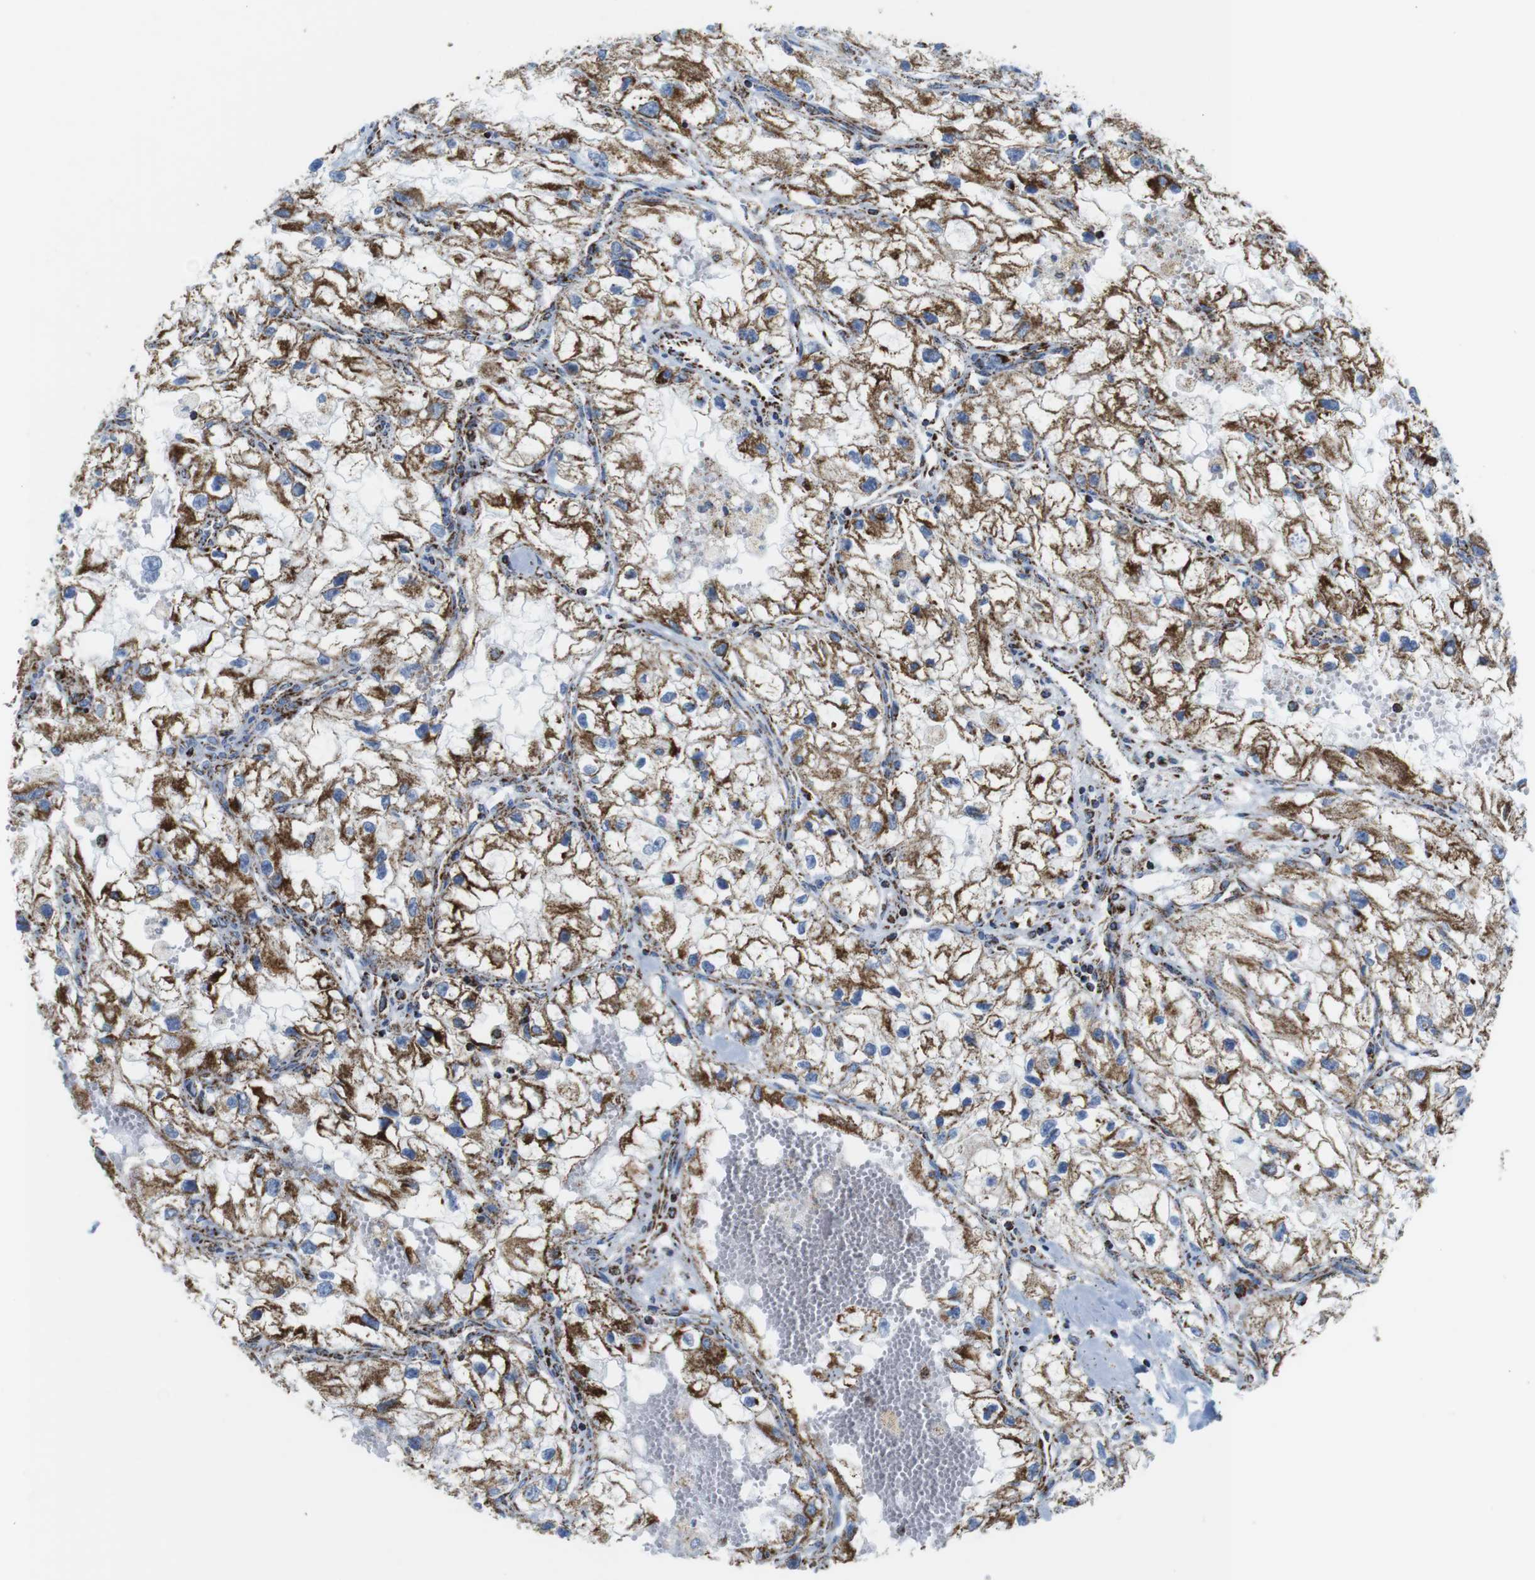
{"staining": {"intensity": "moderate", "quantity": ">75%", "location": "cytoplasmic/membranous"}, "tissue": "renal cancer", "cell_type": "Tumor cells", "image_type": "cancer", "snomed": [{"axis": "morphology", "description": "Adenocarcinoma, NOS"}, {"axis": "topography", "description": "Kidney"}], "caption": "Protein expression analysis of renal adenocarcinoma demonstrates moderate cytoplasmic/membranous expression in about >75% of tumor cells. The staining was performed using DAB, with brown indicating positive protein expression. Nuclei are stained blue with hematoxylin.", "gene": "ATP5PO", "patient": {"sex": "female", "age": 70}}